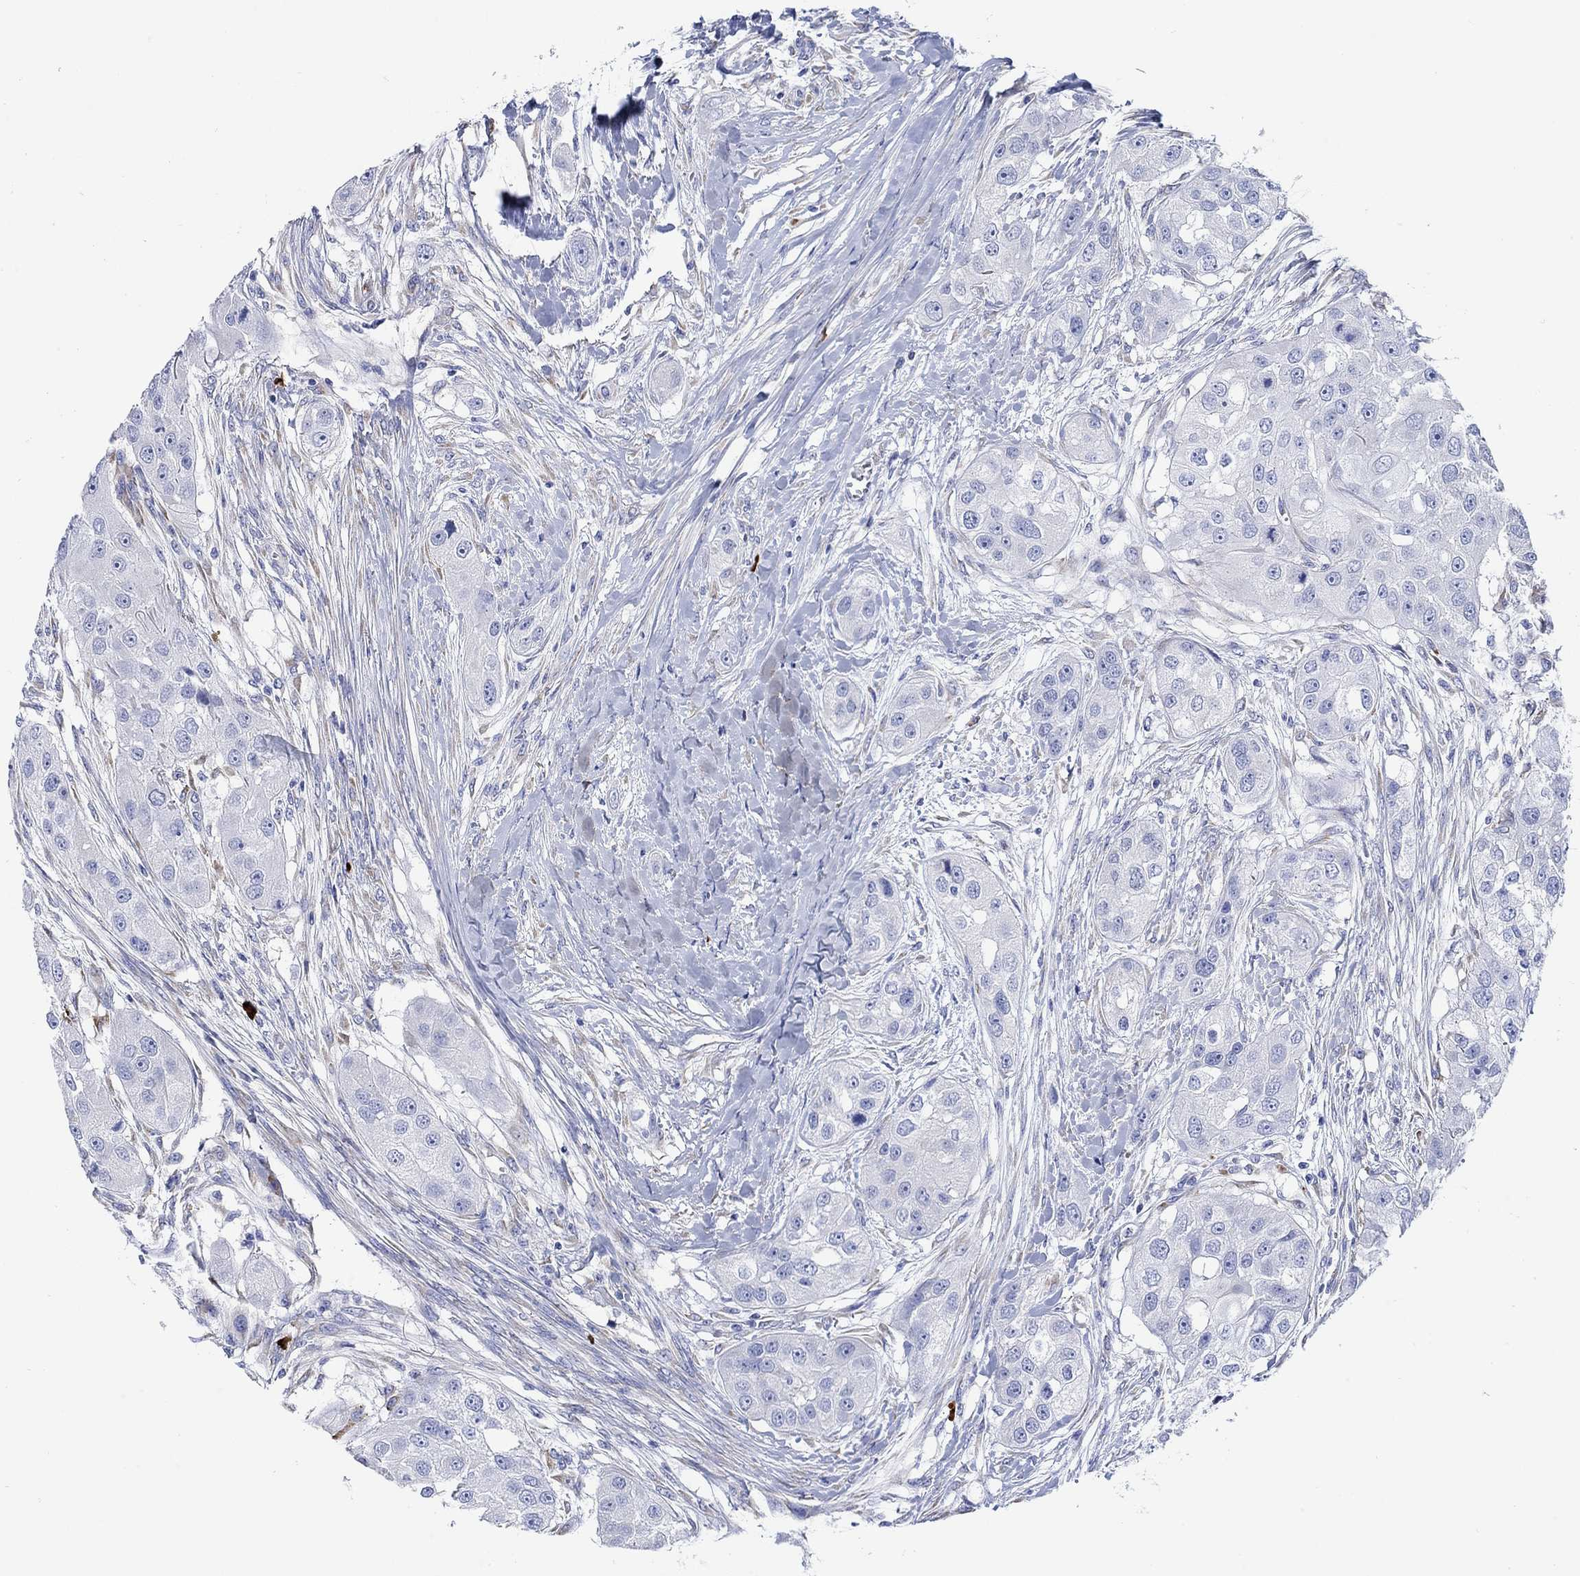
{"staining": {"intensity": "negative", "quantity": "none", "location": "none"}, "tissue": "head and neck cancer", "cell_type": "Tumor cells", "image_type": "cancer", "snomed": [{"axis": "morphology", "description": "Normal tissue, NOS"}, {"axis": "morphology", "description": "Squamous cell carcinoma, NOS"}, {"axis": "topography", "description": "Skeletal muscle"}, {"axis": "topography", "description": "Head-Neck"}], "caption": "Micrograph shows no significant protein expression in tumor cells of squamous cell carcinoma (head and neck). (Brightfield microscopy of DAB IHC at high magnification).", "gene": "P2RY6", "patient": {"sex": "male", "age": 51}}